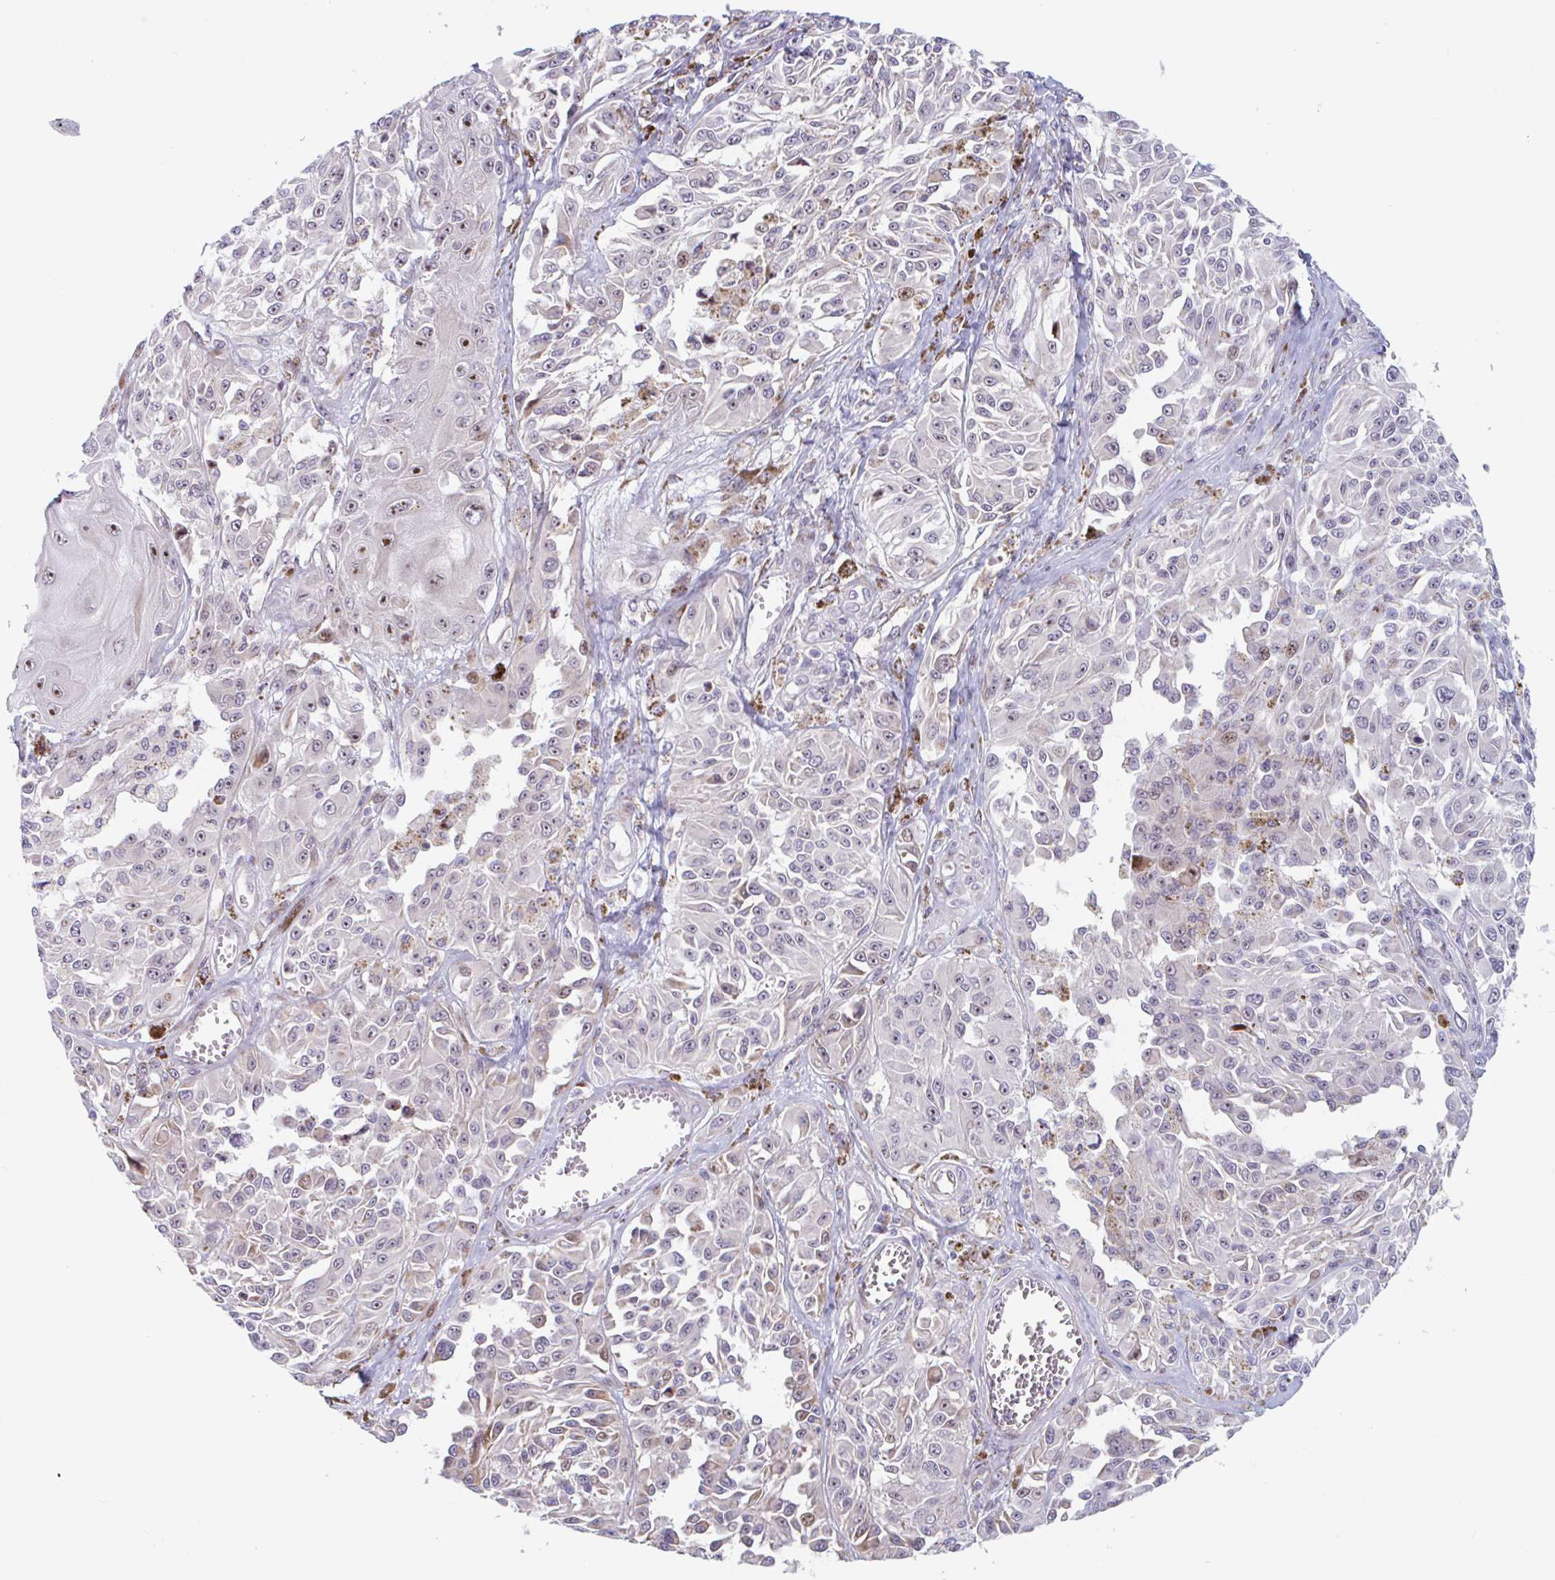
{"staining": {"intensity": "weak", "quantity": "<25%", "location": "nuclear"}, "tissue": "melanoma", "cell_type": "Tumor cells", "image_type": "cancer", "snomed": [{"axis": "morphology", "description": "Malignant melanoma, NOS"}, {"axis": "topography", "description": "Skin"}], "caption": "Micrograph shows no protein positivity in tumor cells of malignant melanoma tissue.", "gene": "DUXA", "patient": {"sex": "male", "age": 94}}